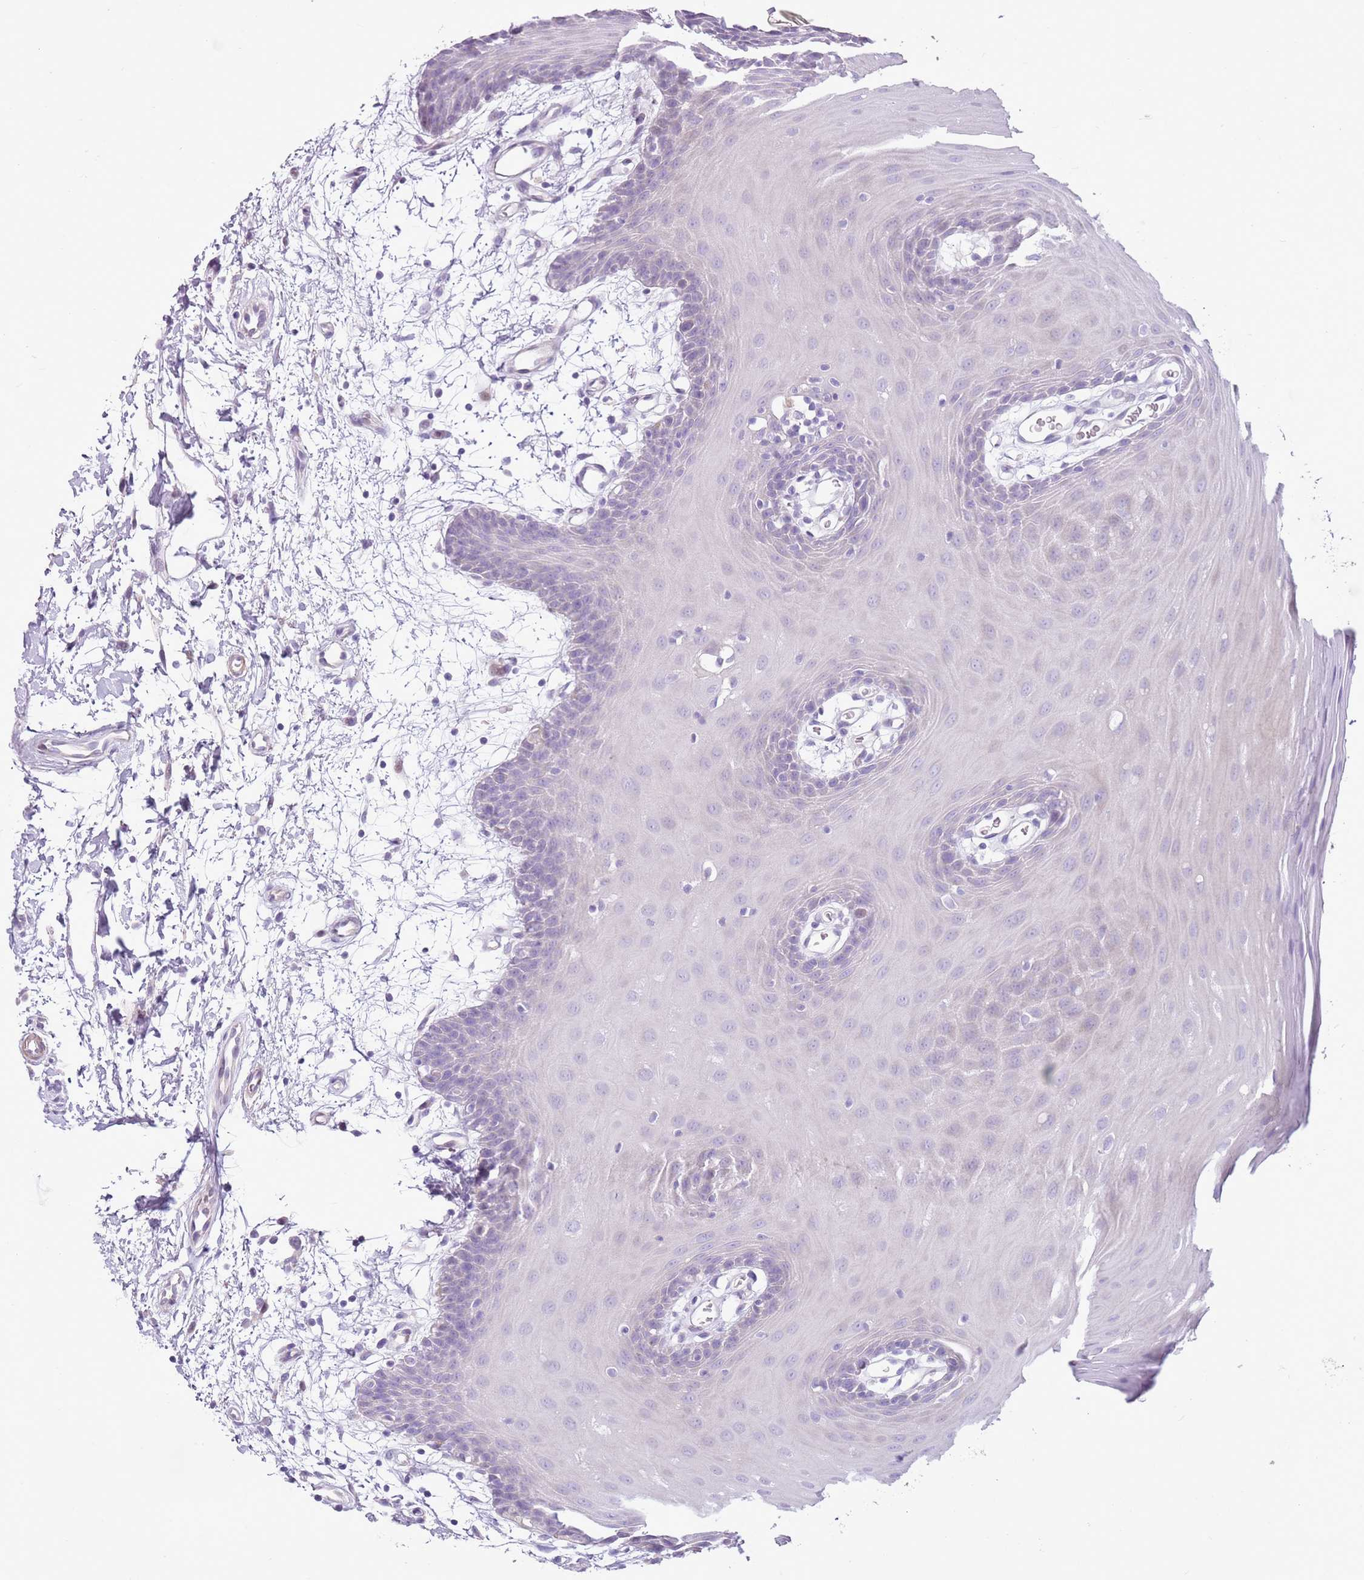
{"staining": {"intensity": "negative", "quantity": "none", "location": "none"}, "tissue": "oral mucosa", "cell_type": "Squamous epithelial cells", "image_type": "normal", "snomed": [{"axis": "morphology", "description": "Normal tissue, NOS"}, {"axis": "topography", "description": "Skeletal muscle"}, {"axis": "topography", "description": "Oral tissue"}, {"axis": "topography", "description": "Salivary gland"}, {"axis": "topography", "description": "Peripheral nerve tissue"}], "caption": "Immunohistochemical staining of unremarkable human oral mucosa exhibits no significant expression in squamous epithelial cells. The staining was performed using DAB to visualize the protein expression in brown, while the nuclei were stained in blue with hematoxylin (Magnification: 20x).", "gene": "ZNF239", "patient": {"sex": "male", "age": 54}}